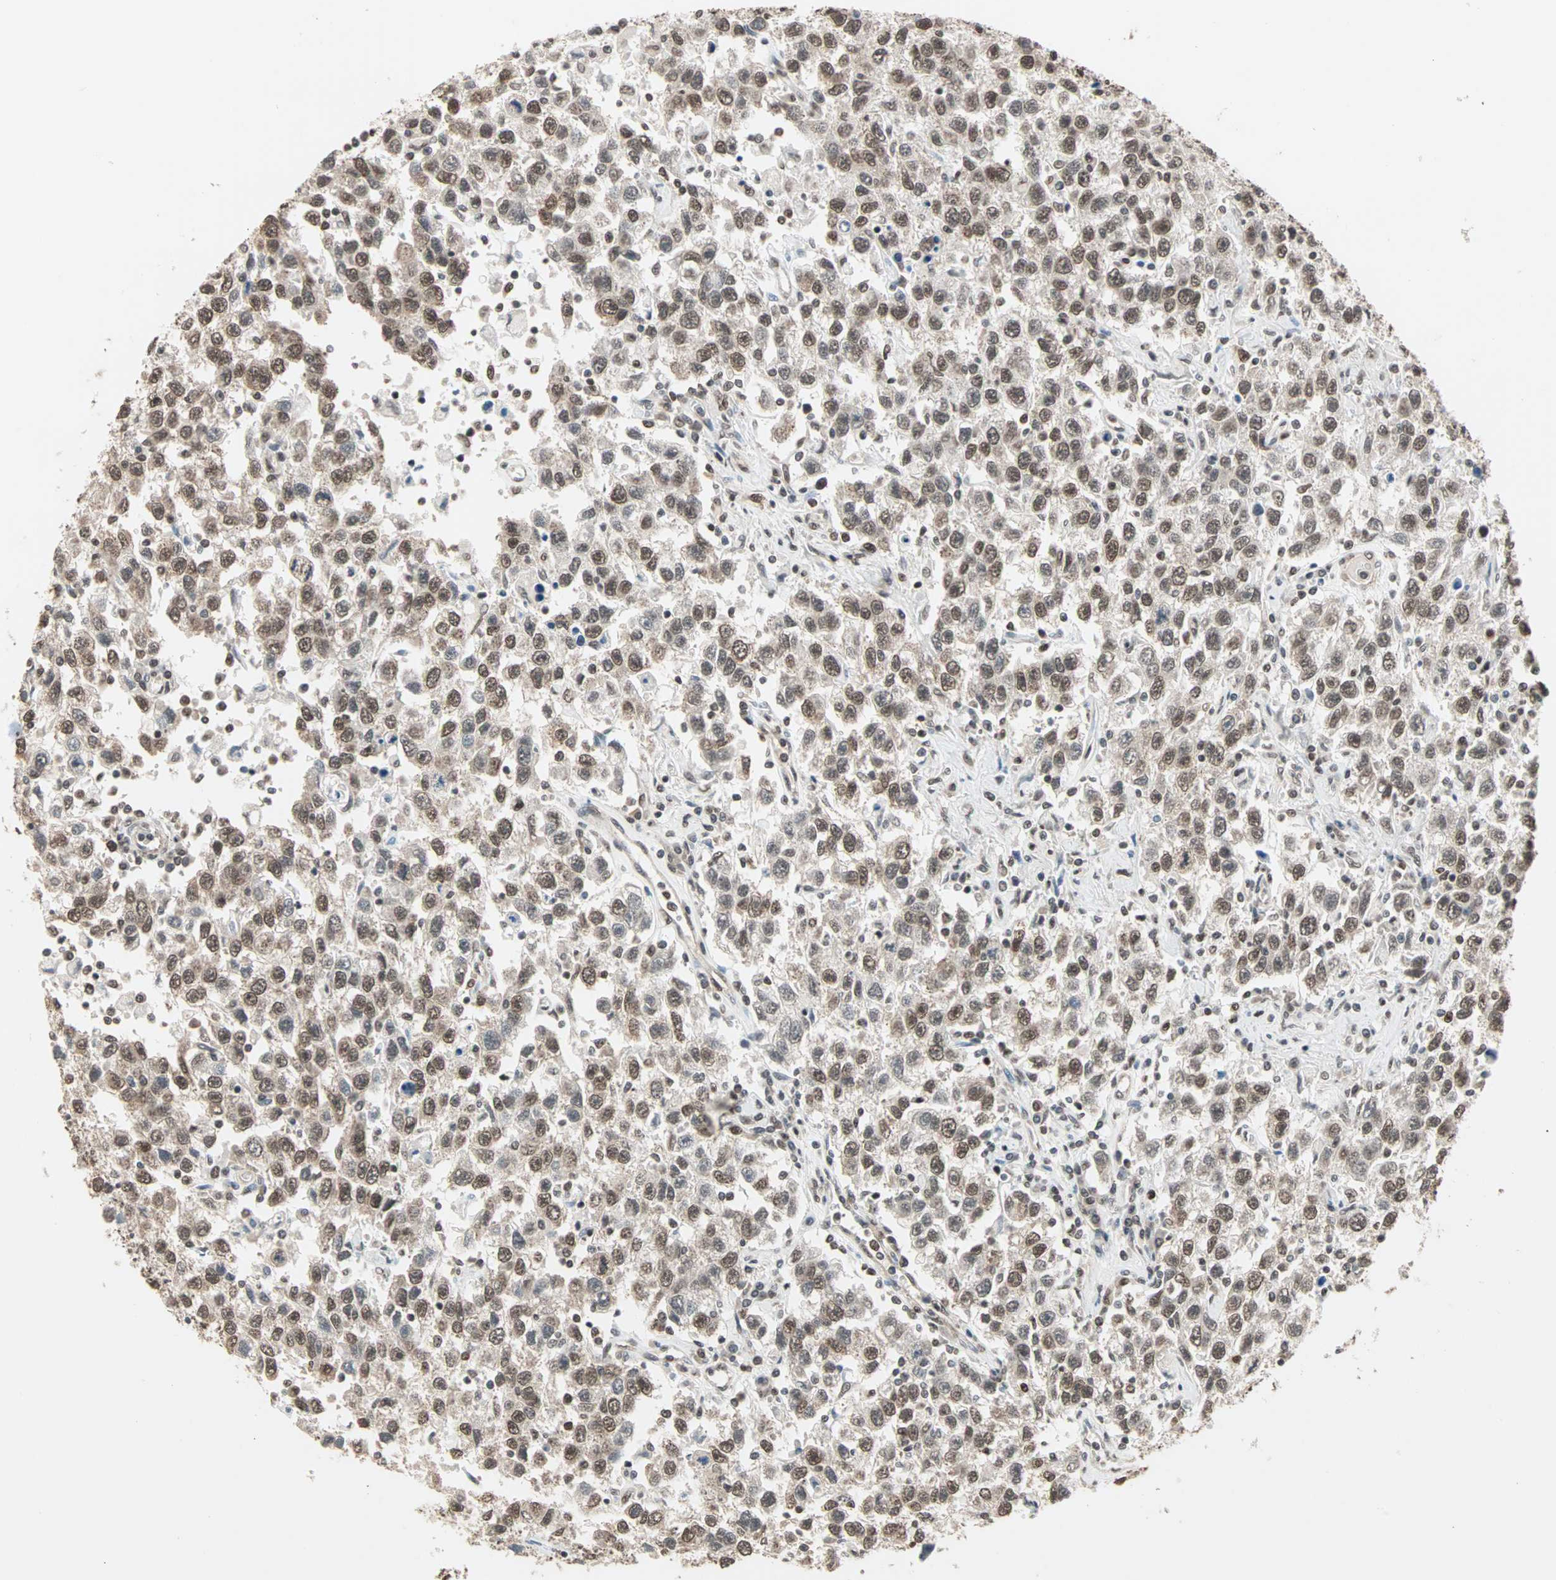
{"staining": {"intensity": "moderate", "quantity": ">75%", "location": "nuclear"}, "tissue": "testis cancer", "cell_type": "Tumor cells", "image_type": "cancer", "snomed": [{"axis": "morphology", "description": "Seminoma, NOS"}, {"axis": "topography", "description": "Testis"}], "caption": "Immunohistochemical staining of human testis seminoma exhibits medium levels of moderate nuclear protein positivity in approximately >75% of tumor cells.", "gene": "DAZAP1", "patient": {"sex": "male", "age": 41}}